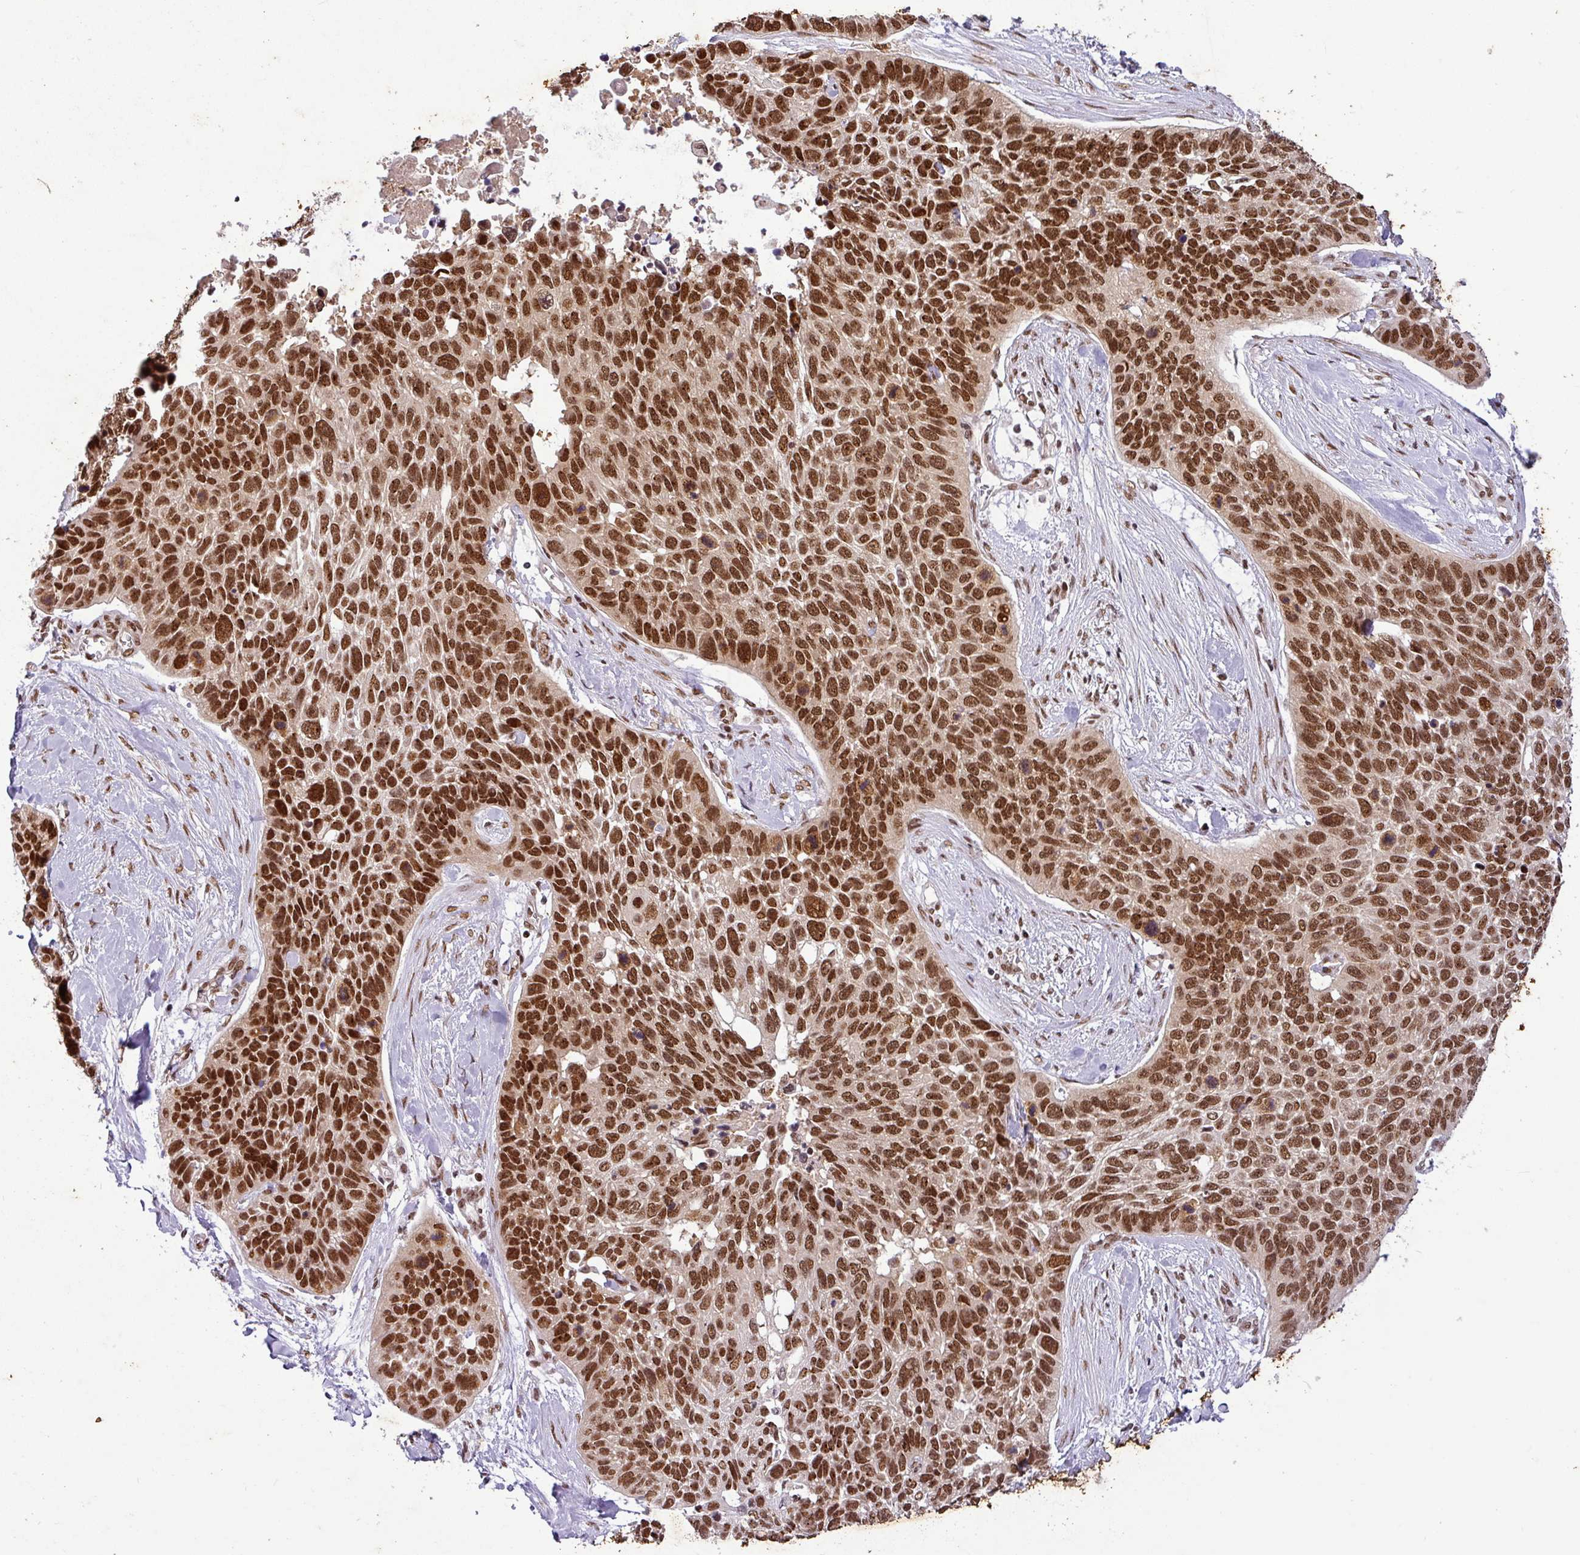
{"staining": {"intensity": "strong", "quantity": ">75%", "location": "nuclear"}, "tissue": "lung cancer", "cell_type": "Tumor cells", "image_type": "cancer", "snomed": [{"axis": "morphology", "description": "Squamous cell carcinoma, NOS"}, {"axis": "topography", "description": "Lung"}], "caption": "Immunohistochemistry (IHC) staining of lung cancer (squamous cell carcinoma), which shows high levels of strong nuclear positivity in approximately >75% of tumor cells indicating strong nuclear protein staining. The staining was performed using DAB (brown) for protein detection and nuclei were counterstained in hematoxylin (blue).", "gene": "SRSF2", "patient": {"sex": "male", "age": 62}}